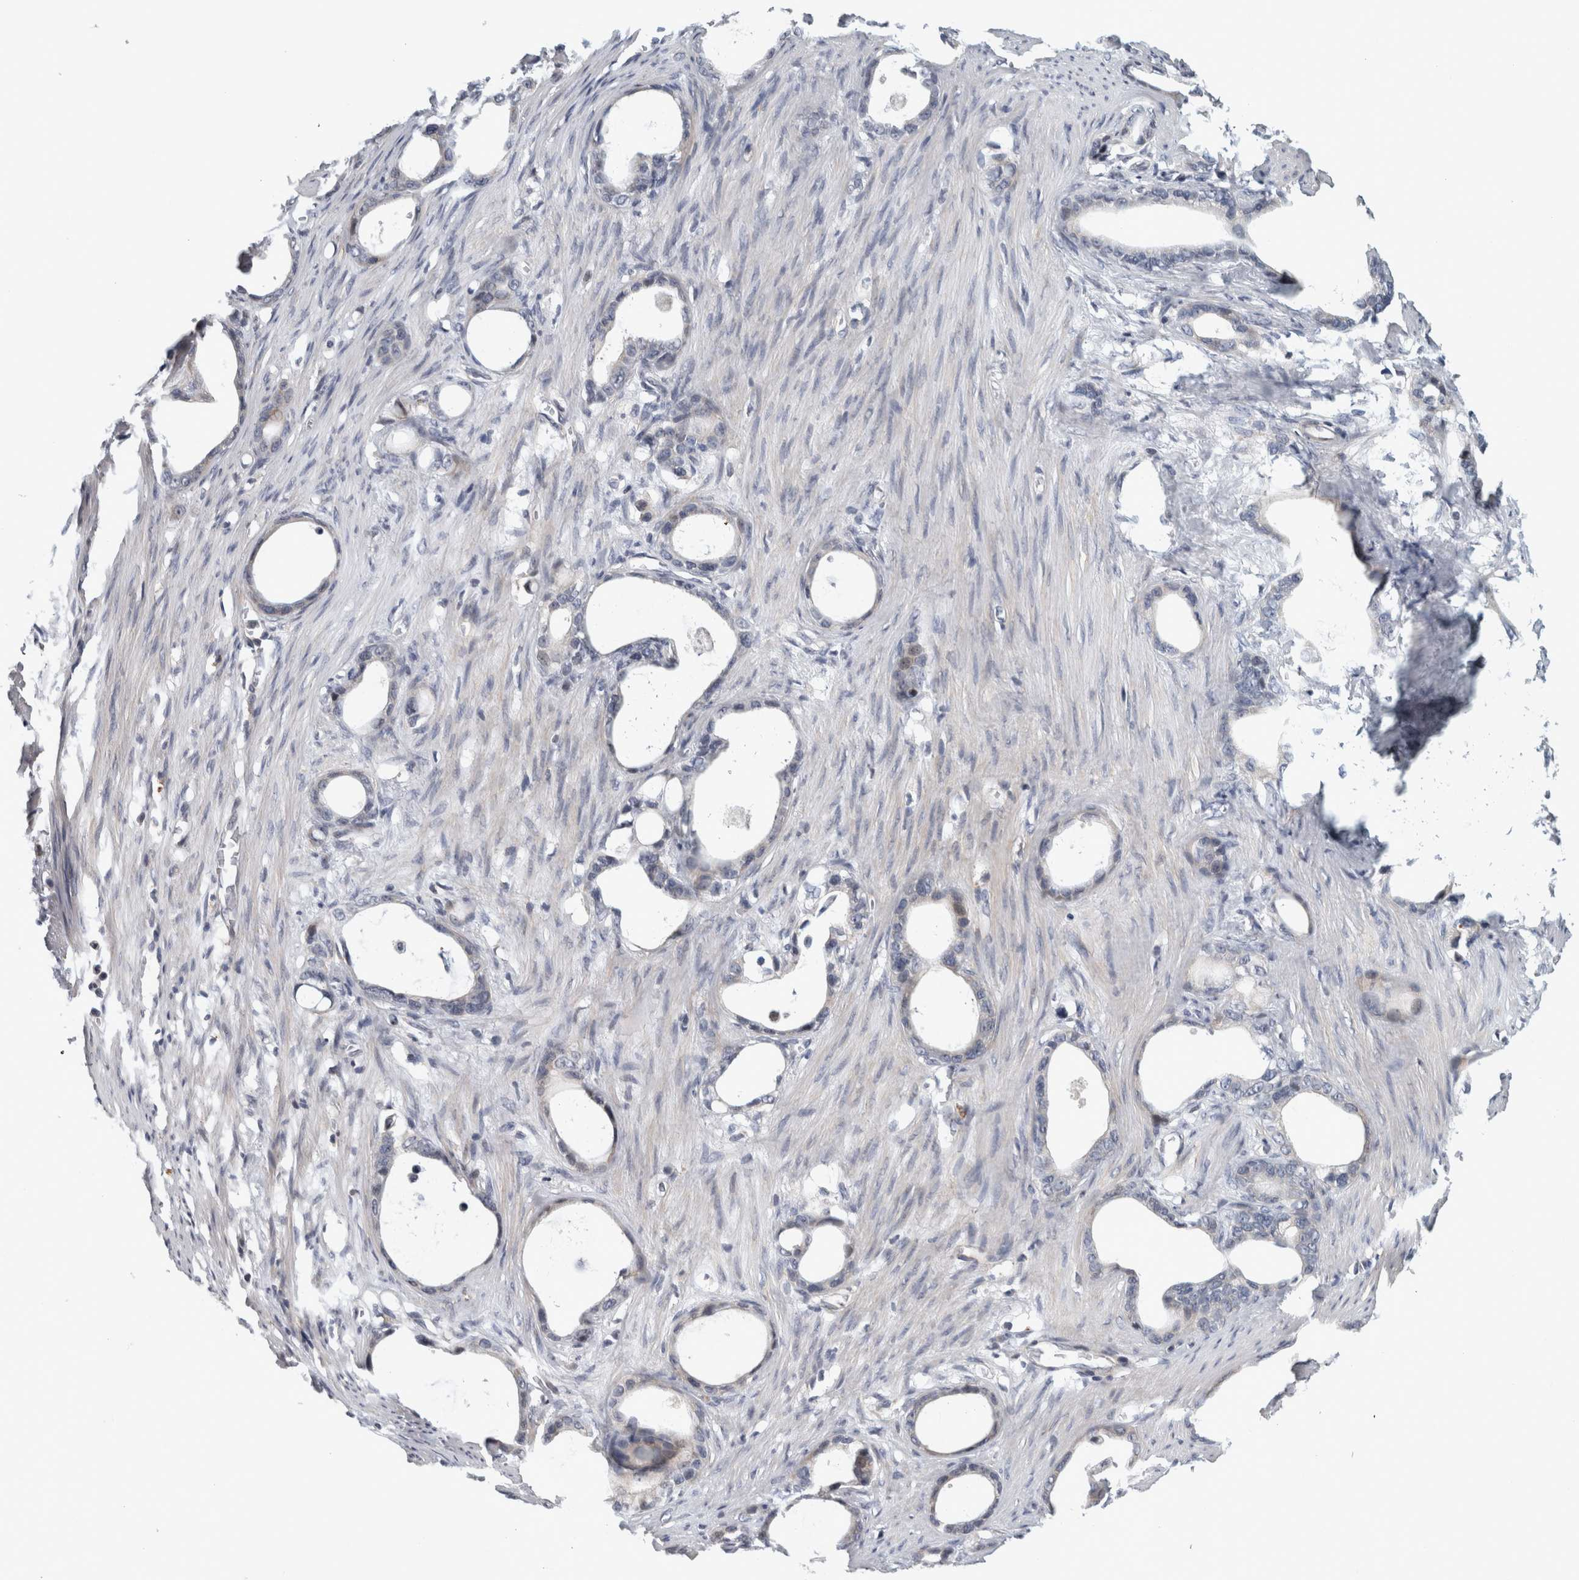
{"staining": {"intensity": "negative", "quantity": "none", "location": "none"}, "tissue": "stomach cancer", "cell_type": "Tumor cells", "image_type": "cancer", "snomed": [{"axis": "morphology", "description": "Adenocarcinoma, NOS"}, {"axis": "topography", "description": "Stomach"}], "caption": "Histopathology image shows no significant protein expression in tumor cells of stomach cancer (adenocarcinoma).", "gene": "ZNF804B", "patient": {"sex": "female", "age": 75}}